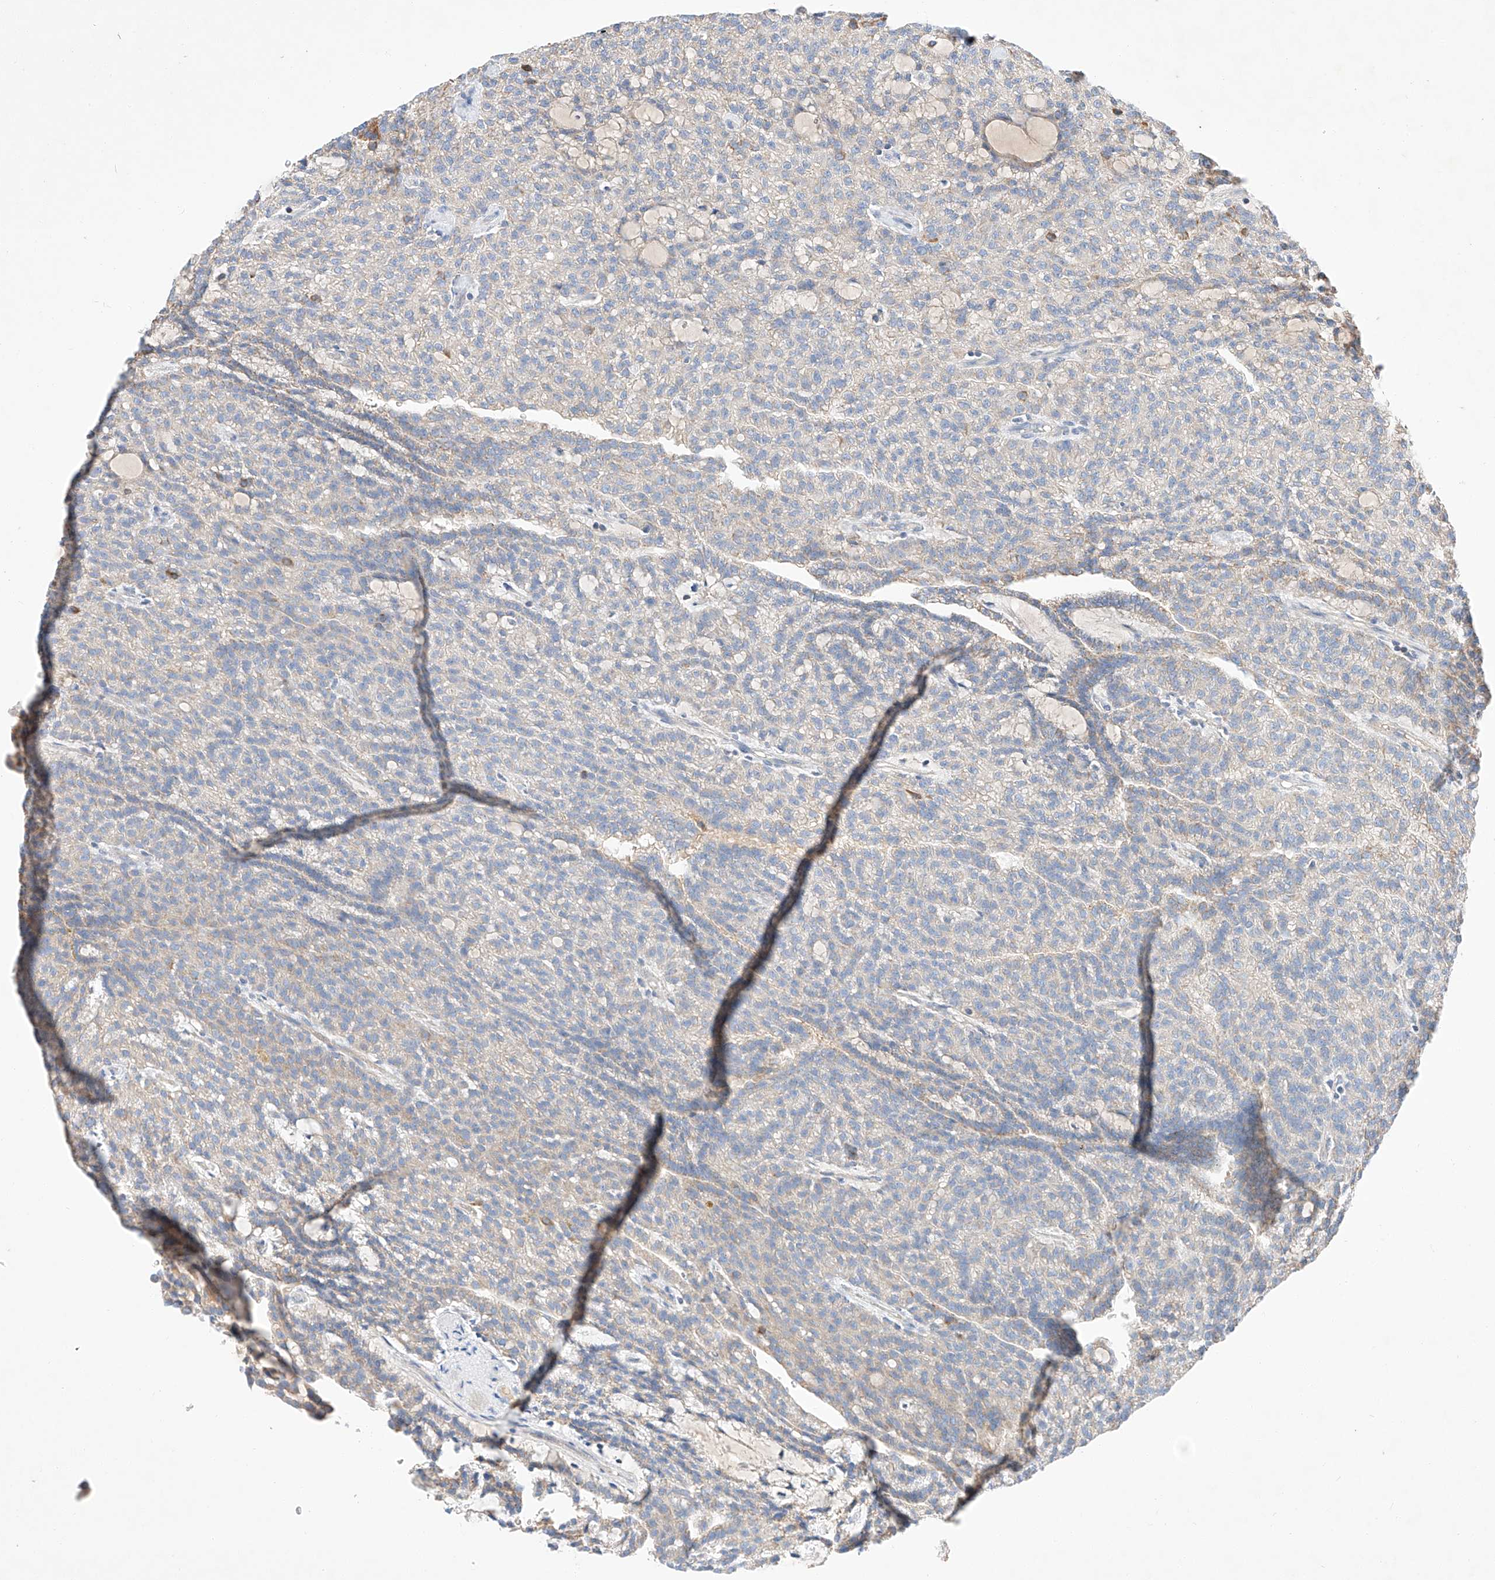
{"staining": {"intensity": "weak", "quantity": "25%-75%", "location": "cytoplasmic/membranous"}, "tissue": "renal cancer", "cell_type": "Tumor cells", "image_type": "cancer", "snomed": [{"axis": "morphology", "description": "Adenocarcinoma, NOS"}, {"axis": "topography", "description": "Kidney"}], "caption": "Protein analysis of adenocarcinoma (renal) tissue reveals weak cytoplasmic/membranous staining in approximately 25%-75% of tumor cells.", "gene": "C6orf118", "patient": {"sex": "male", "age": 63}}